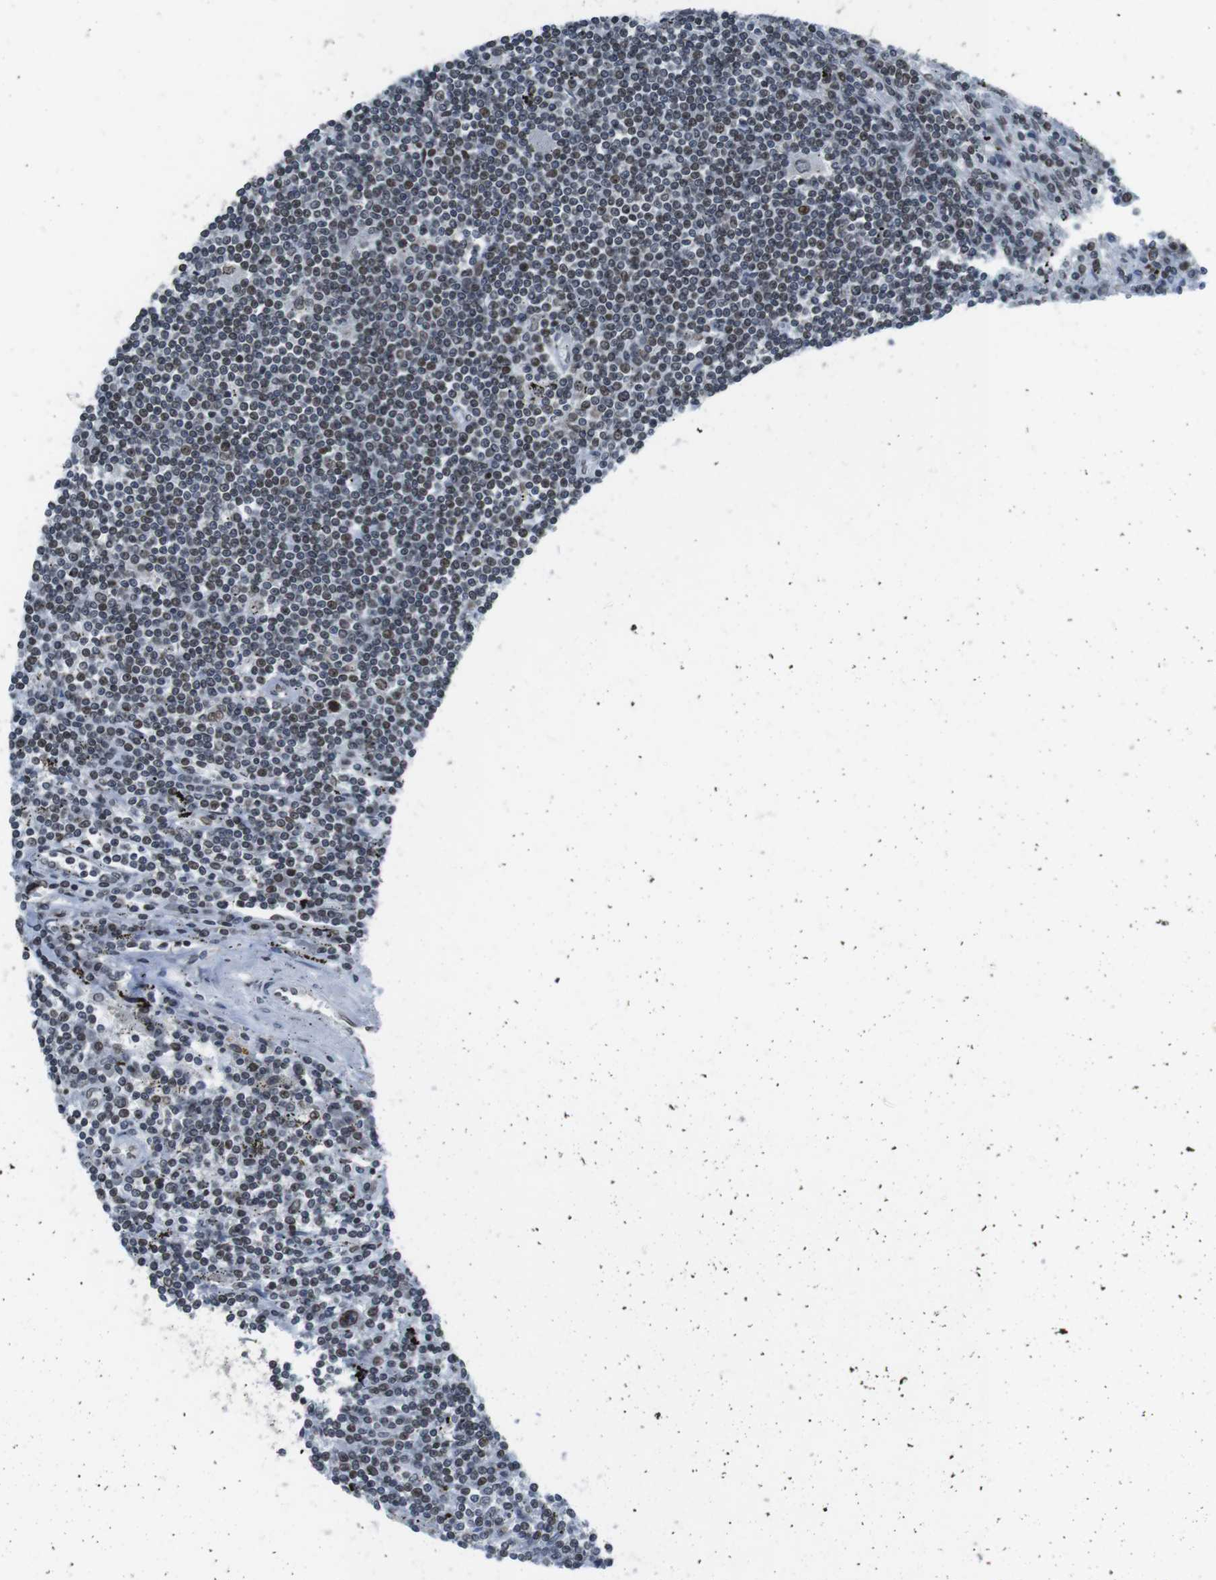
{"staining": {"intensity": "moderate", "quantity": "25%-75%", "location": "nuclear"}, "tissue": "lymphoma", "cell_type": "Tumor cells", "image_type": "cancer", "snomed": [{"axis": "morphology", "description": "Malignant lymphoma, non-Hodgkin's type, Low grade"}, {"axis": "topography", "description": "Spleen"}], "caption": "The image exhibits immunohistochemical staining of lymphoma. There is moderate nuclear positivity is seen in about 25%-75% of tumor cells. (IHC, brightfield microscopy, high magnification).", "gene": "MAD1L1", "patient": {"sex": "male", "age": 76}}